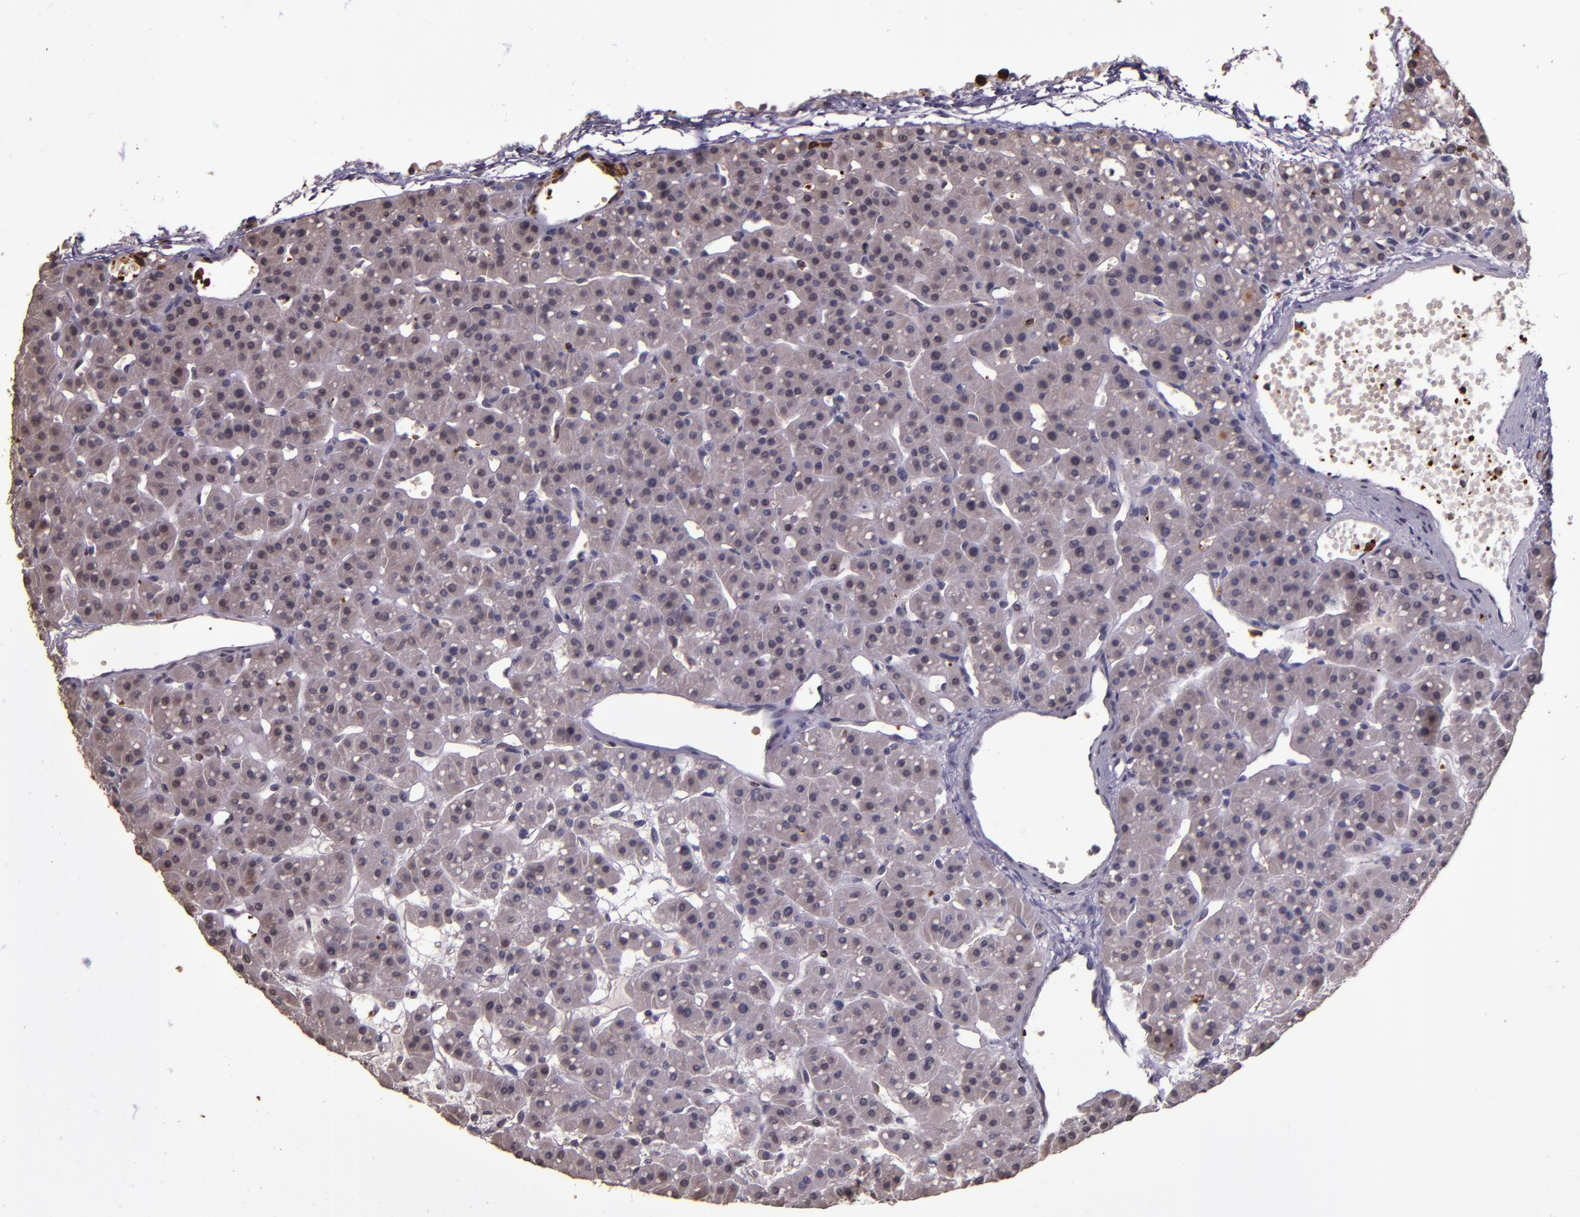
{"staining": {"intensity": "negative", "quantity": "none", "location": "none"}, "tissue": "parathyroid gland", "cell_type": "Glandular cells", "image_type": "normal", "snomed": [{"axis": "morphology", "description": "Normal tissue, NOS"}, {"axis": "topography", "description": "Parathyroid gland"}], "caption": "Parathyroid gland was stained to show a protein in brown. There is no significant staining in glandular cells.", "gene": "SLC2A3", "patient": {"sex": "female", "age": 76}}